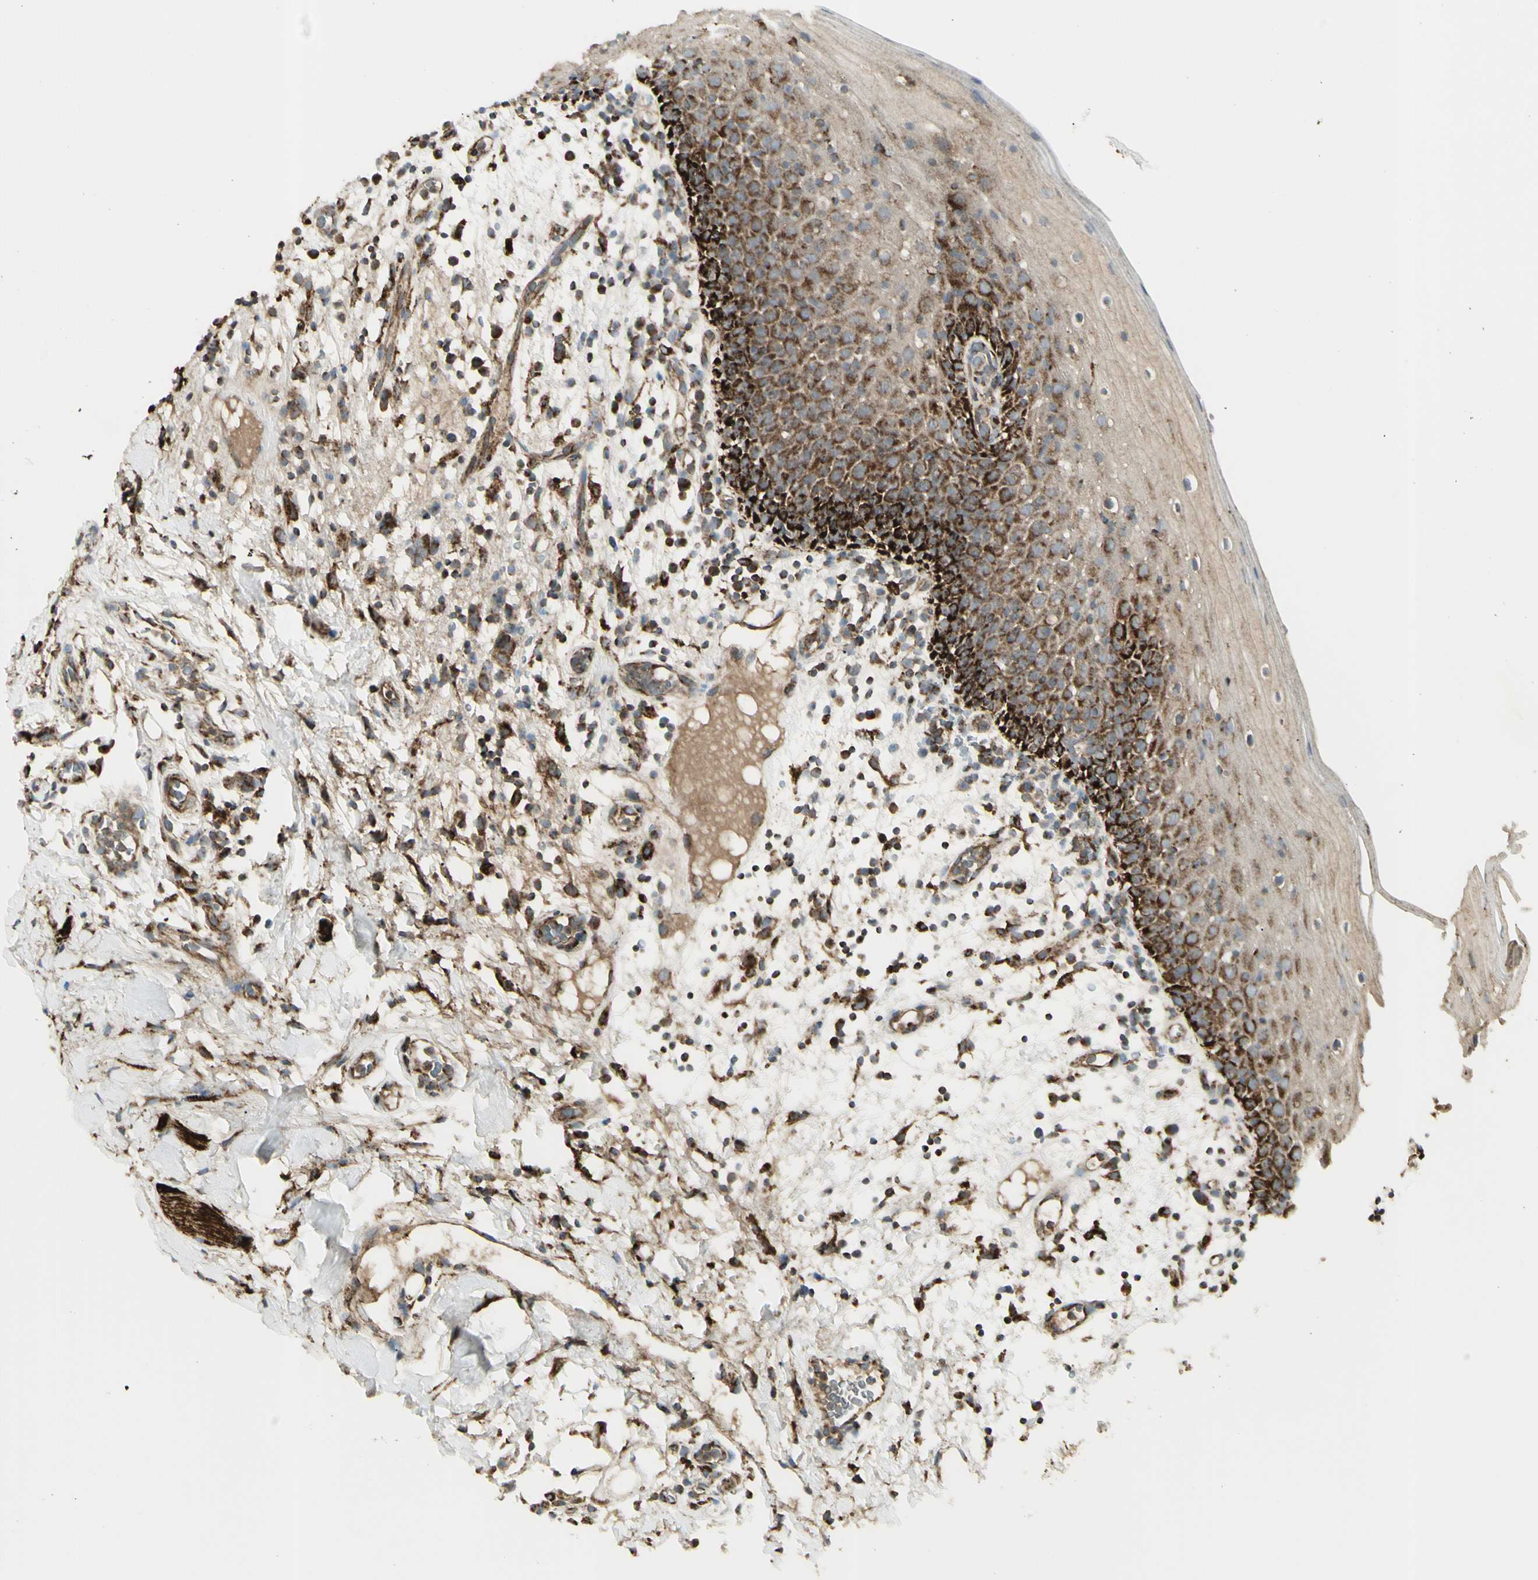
{"staining": {"intensity": "strong", "quantity": "25%-75%", "location": "cytoplasmic/membranous"}, "tissue": "oral mucosa", "cell_type": "Squamous epithelial cells", "image_type": "normal", "snomed": [{"axis": "morphology", "description": "Normal tissue, NOS"}, {"axis": "morphology", "description": "Squamous cell carcinoma, NOS"}, {"axis": "topography", "description": "Skeletal muscle"}, {"axis": "topography", "description": "Oral tissue"}], "caption": "Immunohistochemical staining of normal oral mucosa exhibits strong cytoplasmic/membranous protein staining in approximately 25%-75% of squamous epithelial cells. (Stains: DAB (3,3'-diaminobenzidine) in brown, nuclei in blue, Microscopy: brightfield microscopy at high magnification).", "gene": "CYB5R1", "patient": {"sex": "male", "age": 71}}